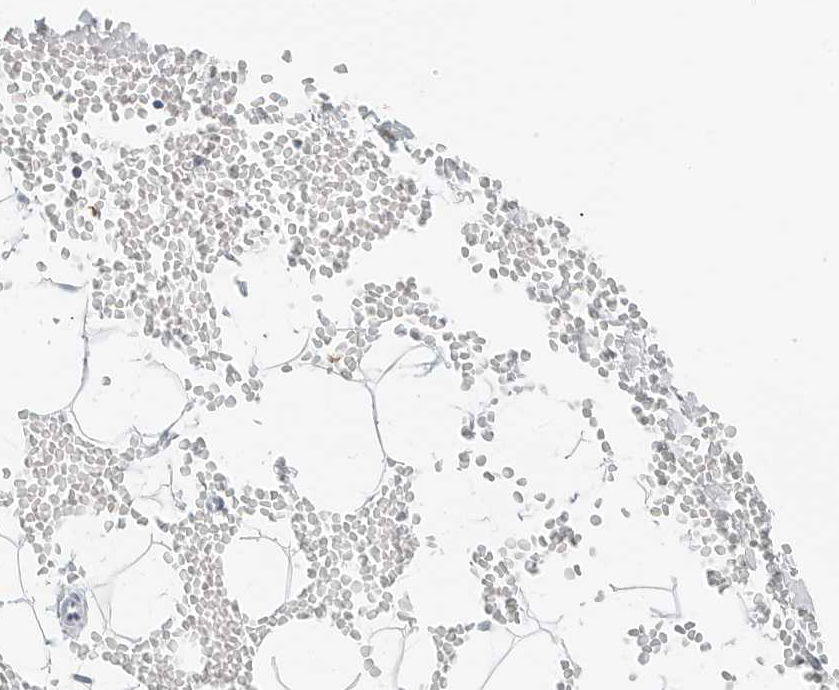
{"staining": {"intensity": "negative", "quantity": "none", "location": "none"}, "tissue": "adipose tissue", "cell_type": "Adipocytes", "image_type": "normal", "snomed": [{"axis": "morphology", "description": "Normal tissue, NOS"}, {"axis": "topography", "description": "Breast"}], "caption": "The IHC micrograph has no significant staining in adipocytes of adipose tissue.", "gene": "P4HA2", "patient": {"sex": "female", "age": 23}}